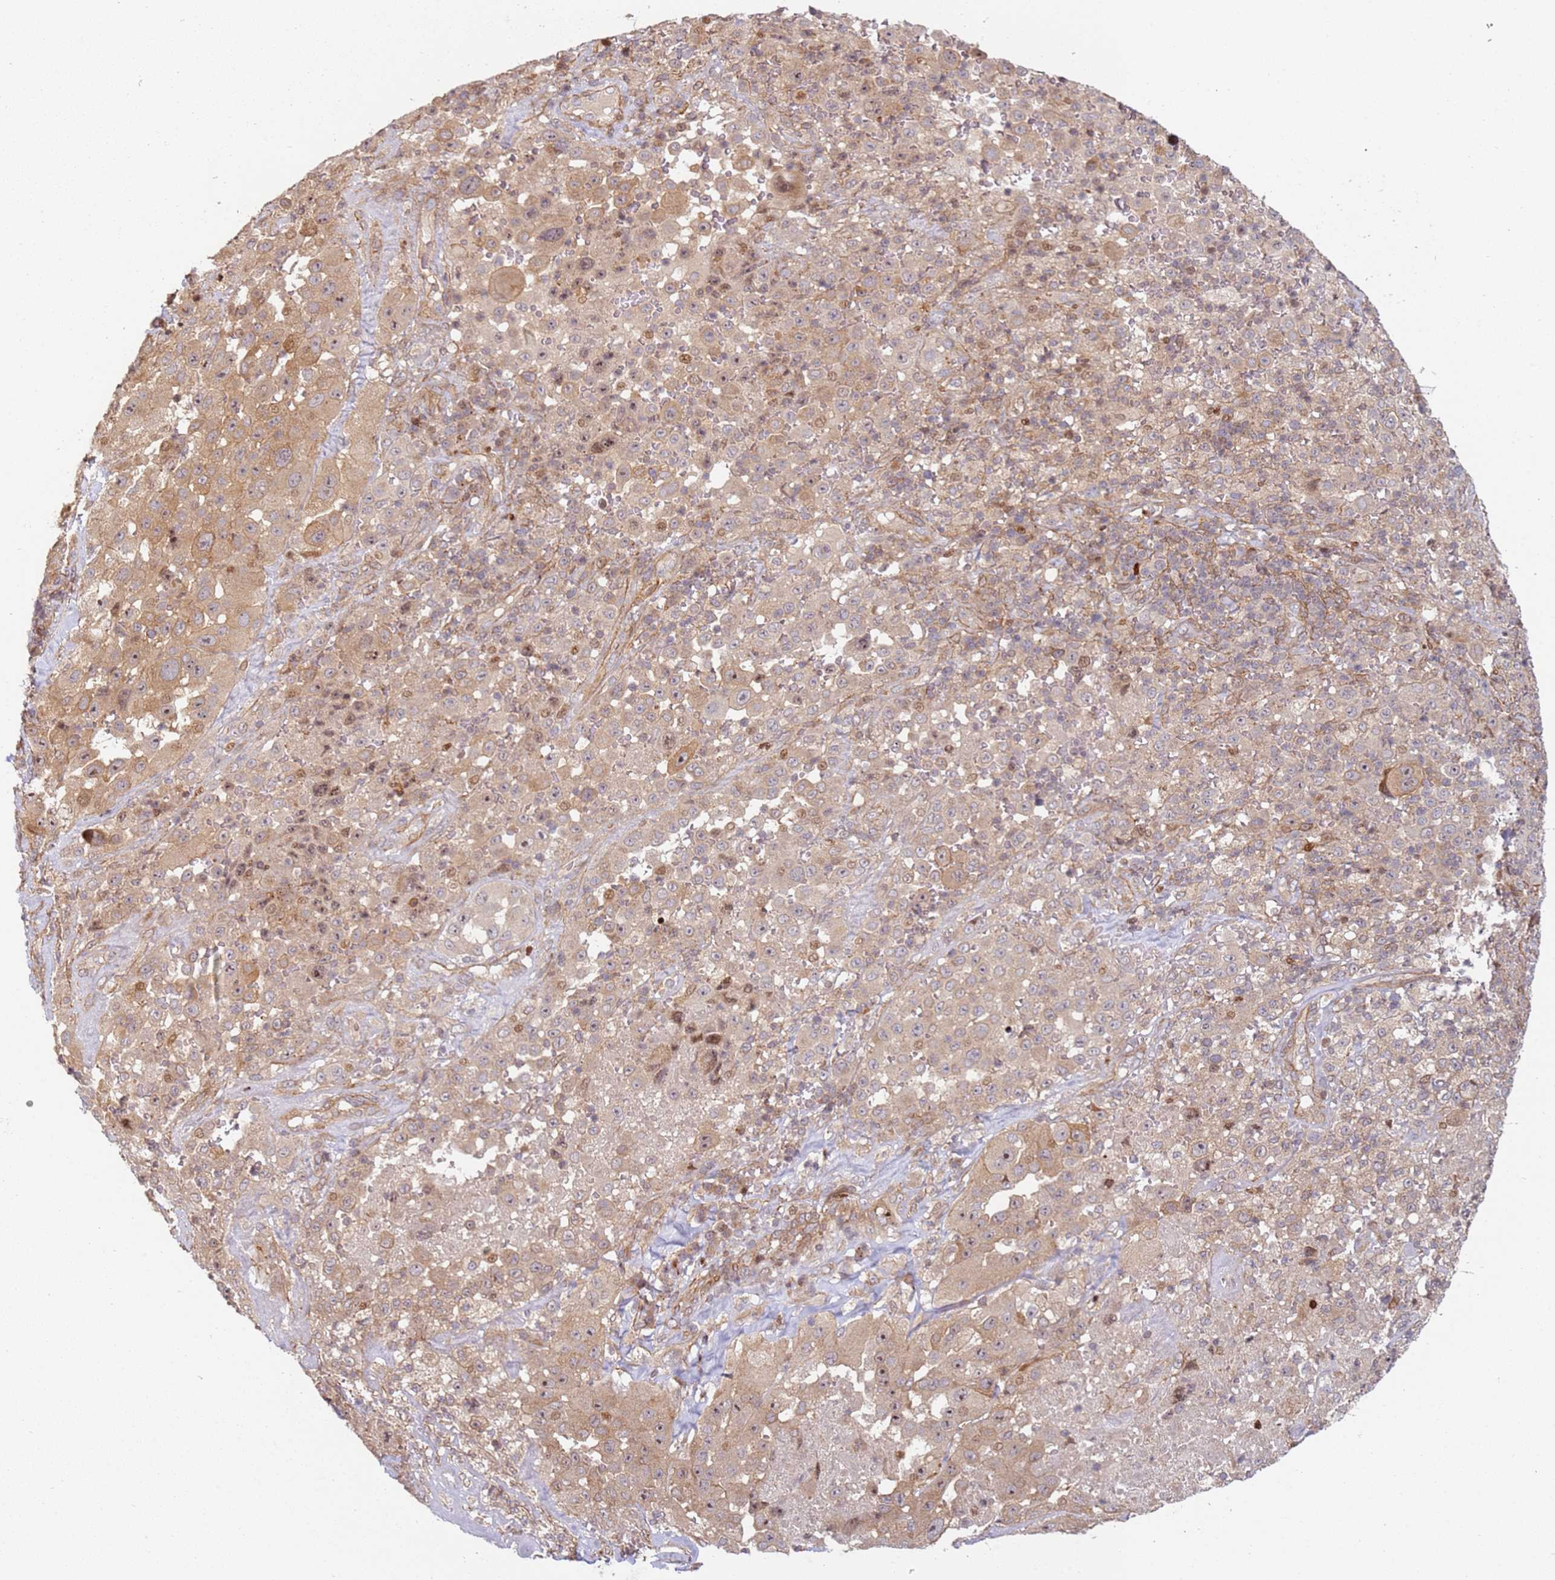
{"staining": {"intensity": "moderate", "quantity": "25%-75%", "location": "cytoplasmic/membranous,nuclear"}, "tissue": "melanoma", "cell_type": "Tumor cells", "image_type": "cancer", "snomed": [{"axis": "morphology", "description": "Malignant melanoma, Metastatic site"}, {"axis": "topography", "description": "Lymph node"}], "caption": "A brown stain labels moderate cytoplasmic/membranous and nuclear staining of a protein in human melanoma tumor cells.", "gene": "TMEM233", "patient": {"sex": "male", "age": 62}}